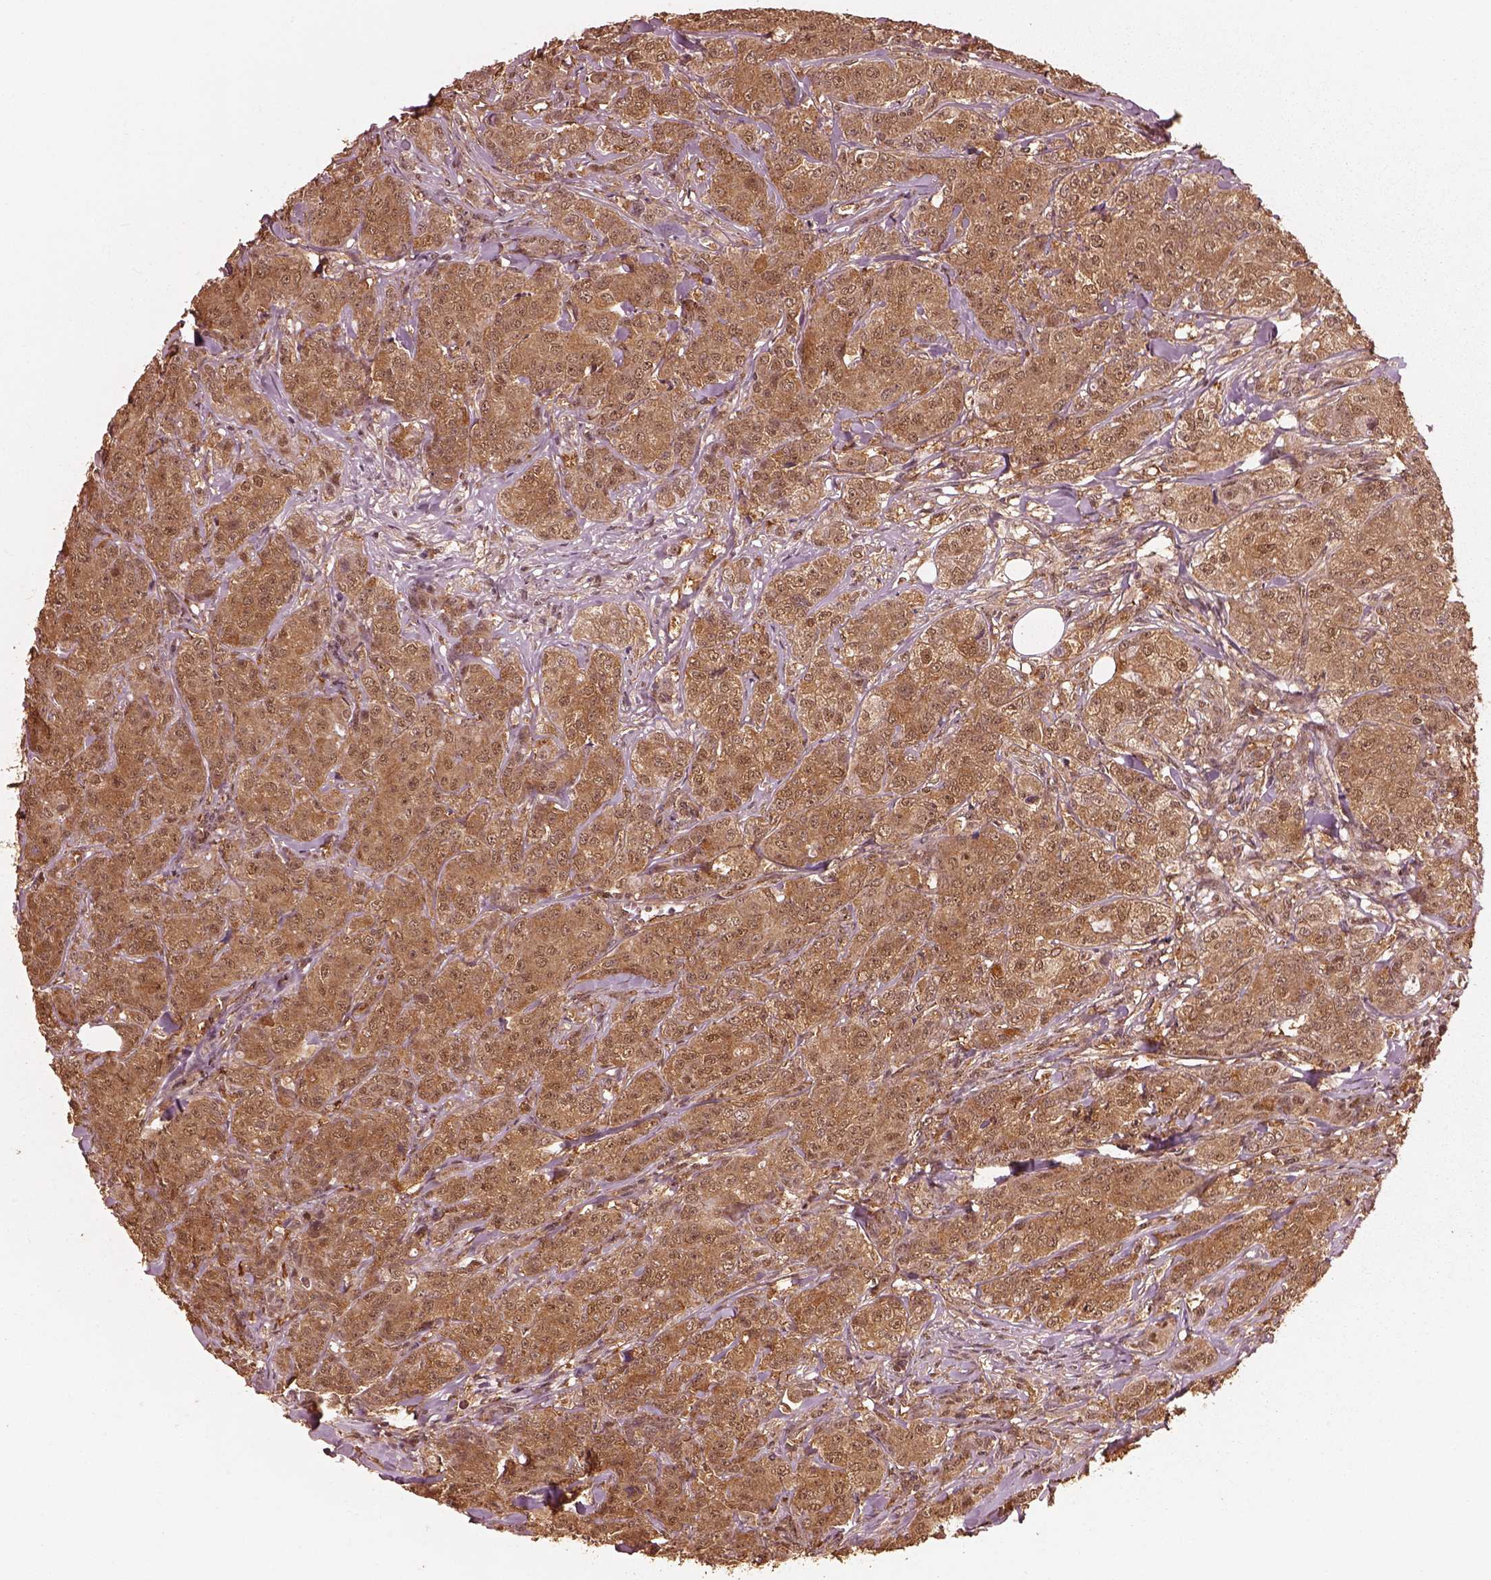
{"staining": {"intensity": "moderate", "quantity": ">75%", "location": "cytoplasmic/membranous"}, "tissue": "breast cancer", "cell_type": "Tumor cells", "image_type": "cancer", "snomed": [{"axis": "morphology", "description": "Duct carcinoma"}, {"axis": "topography", "description": "Breast"}], "caption": "An IHC image of neoplastic tissue is shown. Protein staining in brown shows moderate cytoplasmic/membranous positivity in intraductal carcinoma (breast) within tumor cells.", "gene": "PSMC5", "patient": {"sex": "female", "age": 43}}